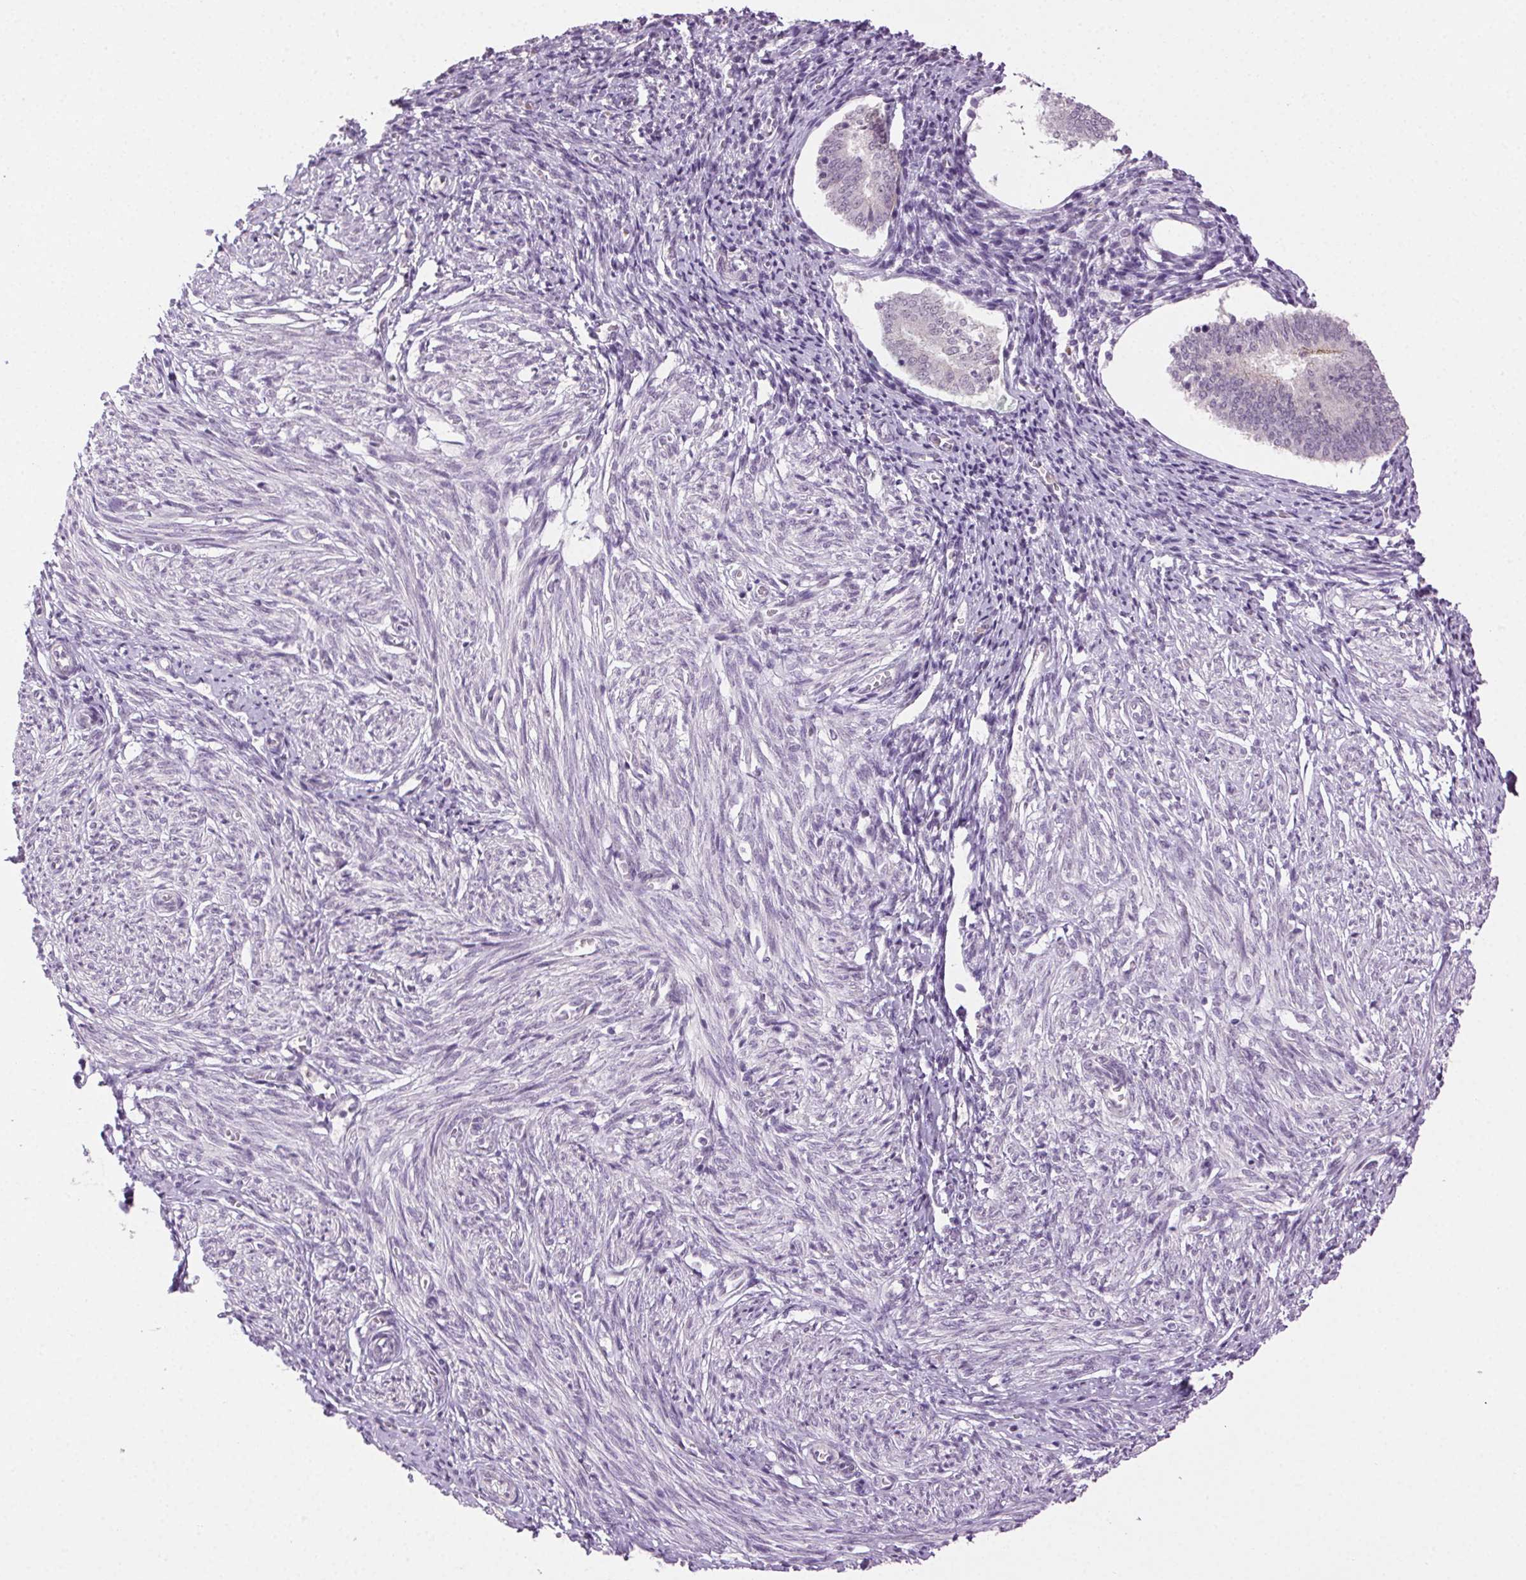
{"staining": {"intensity": "negative", "quantity": "none", "location": "none"}, "tissue": "endometrium", "cell_type": "Cells in endometrial stroma", "image_type": "normal", "snomed": [{"axis": "morphology", "description": "Normal tissue, NOS"}, {"axis": "topography", "description": "Endometrium"}], "caption": "Immunohistochemistry (IHC) image of benign endometrium stained for a protein (brown), which displays no expression in cells in endometrial stroma.", "gene": "CLDN10", "patient": {"sex": "female", "age": 50}}